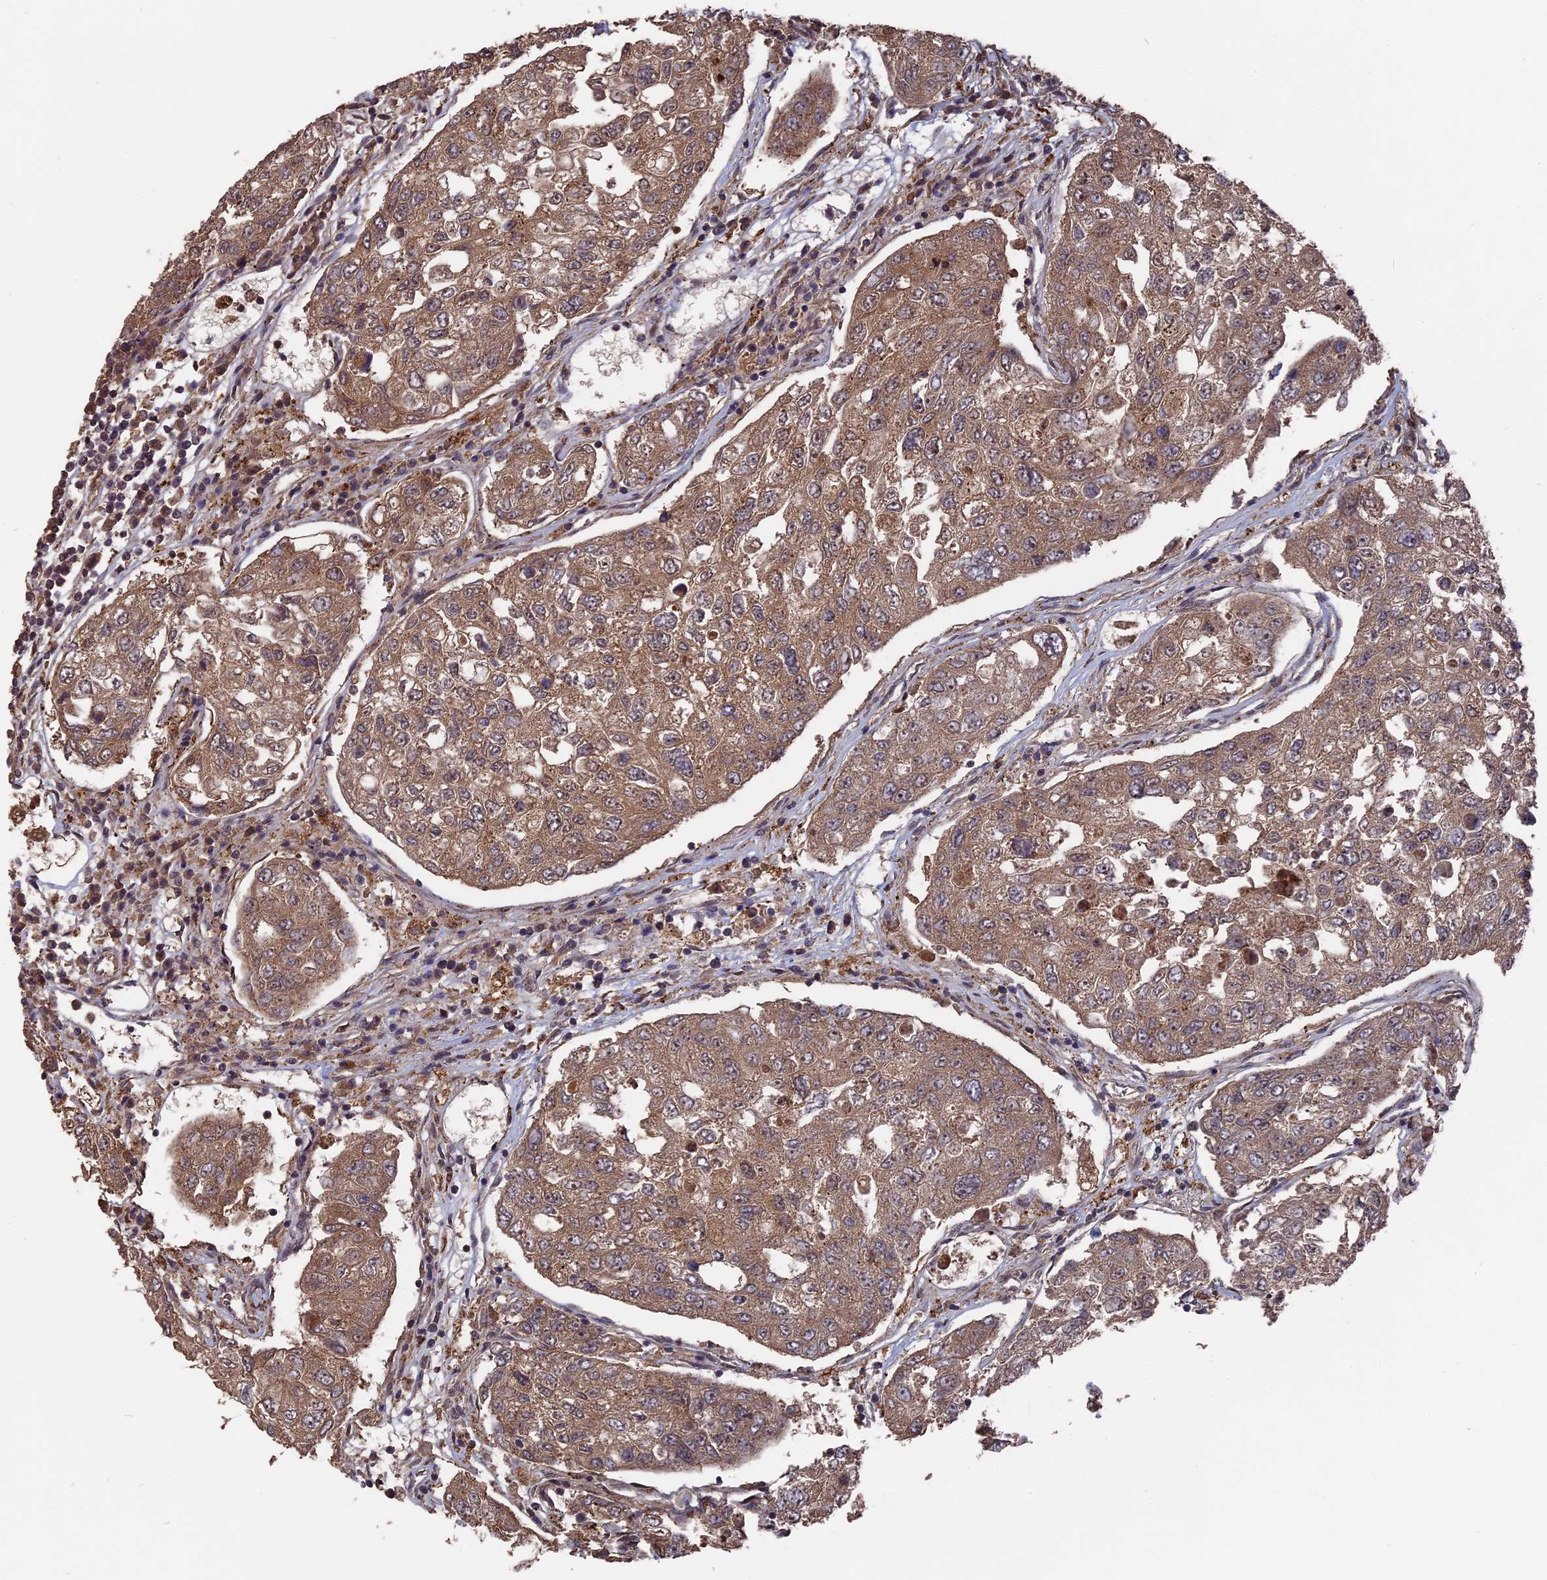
{"staining": {"intensity": "moderate", "quantity": "25%-75%", "location": "cytoplasmic/membranous"}, "tissue": "urothelial cancer", "cell_type": "Tumor cells", "image_type": "cancer", "snomed": [{"axis": "morphology", "description": "Urothelial carcinoma, High grade"}, {"axis": "topography", "description": "Lymph node"}, {"axis": "topography", "description": "Urinary bladder"}], "caption": "Urothelial cancer tissue demonstrates moderate cytoplasmic/membranous staining in about 25%-75% of tumor cells, visualized by immunohistochemistry. (IHC, brightfield microscopy, high magnification).", "gene": "TELO2", "patient": {"sex": "male", "age": 51}}